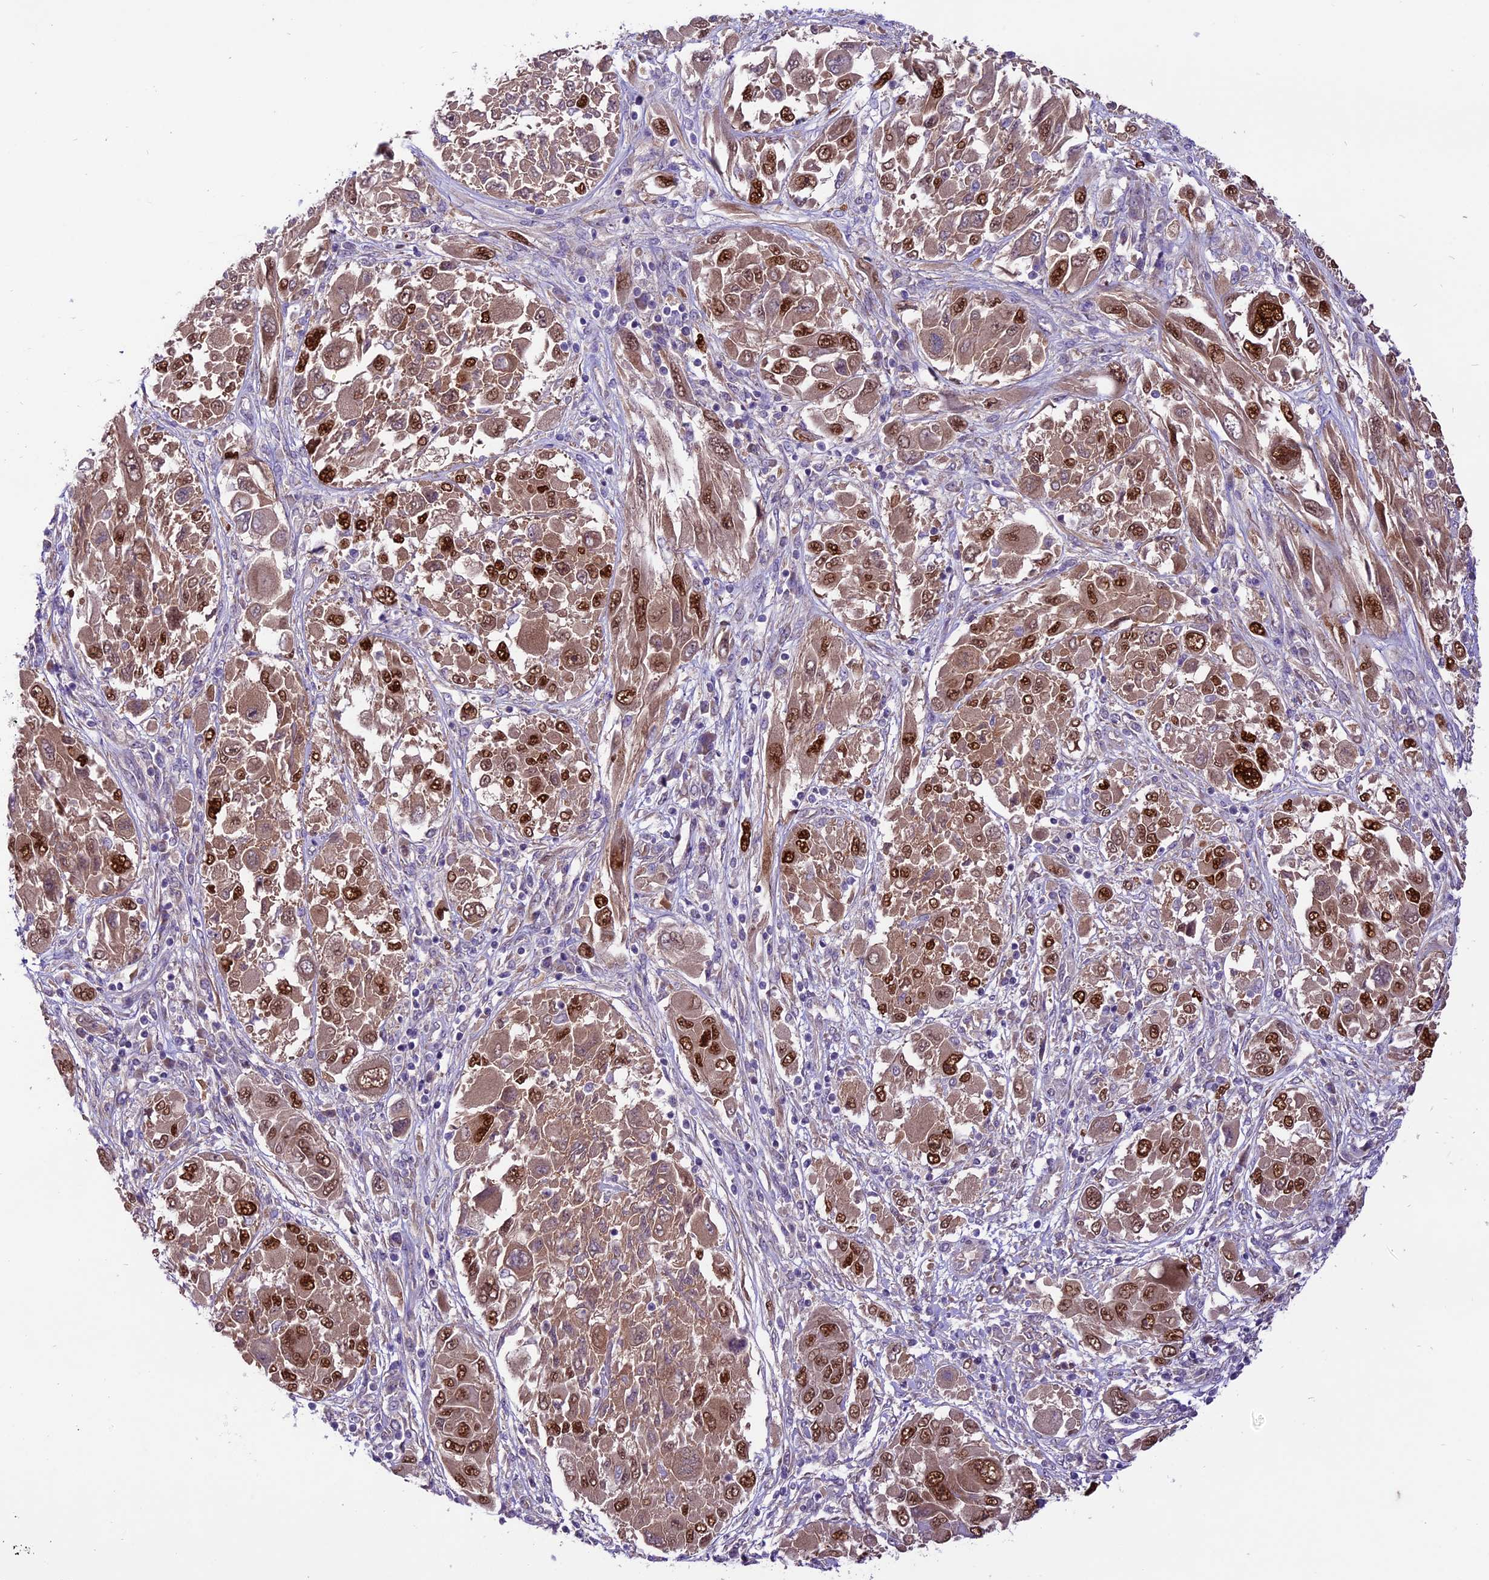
{"staining": {"intensity": "moderate", "quantity": ">75%", "location": "cytoplasmic/membranous,nuclear"}, "tissue": "melanoma", "cell_type": "Tumor cells", "image_type": "cancer", "snomed": [{"axis": "morphology", "description": "Malignant melanoma, NOS"}, {"axis": "topography", "description": "Skin"}], "caption": "A micrograph of human malignant melanoma stained for a protein reveals moderate cytoplasmic/membranous and nuclear brown staining in tumor cells.", "gene": "SPRED1", "patient": {"sex": "female", "age": 91}}